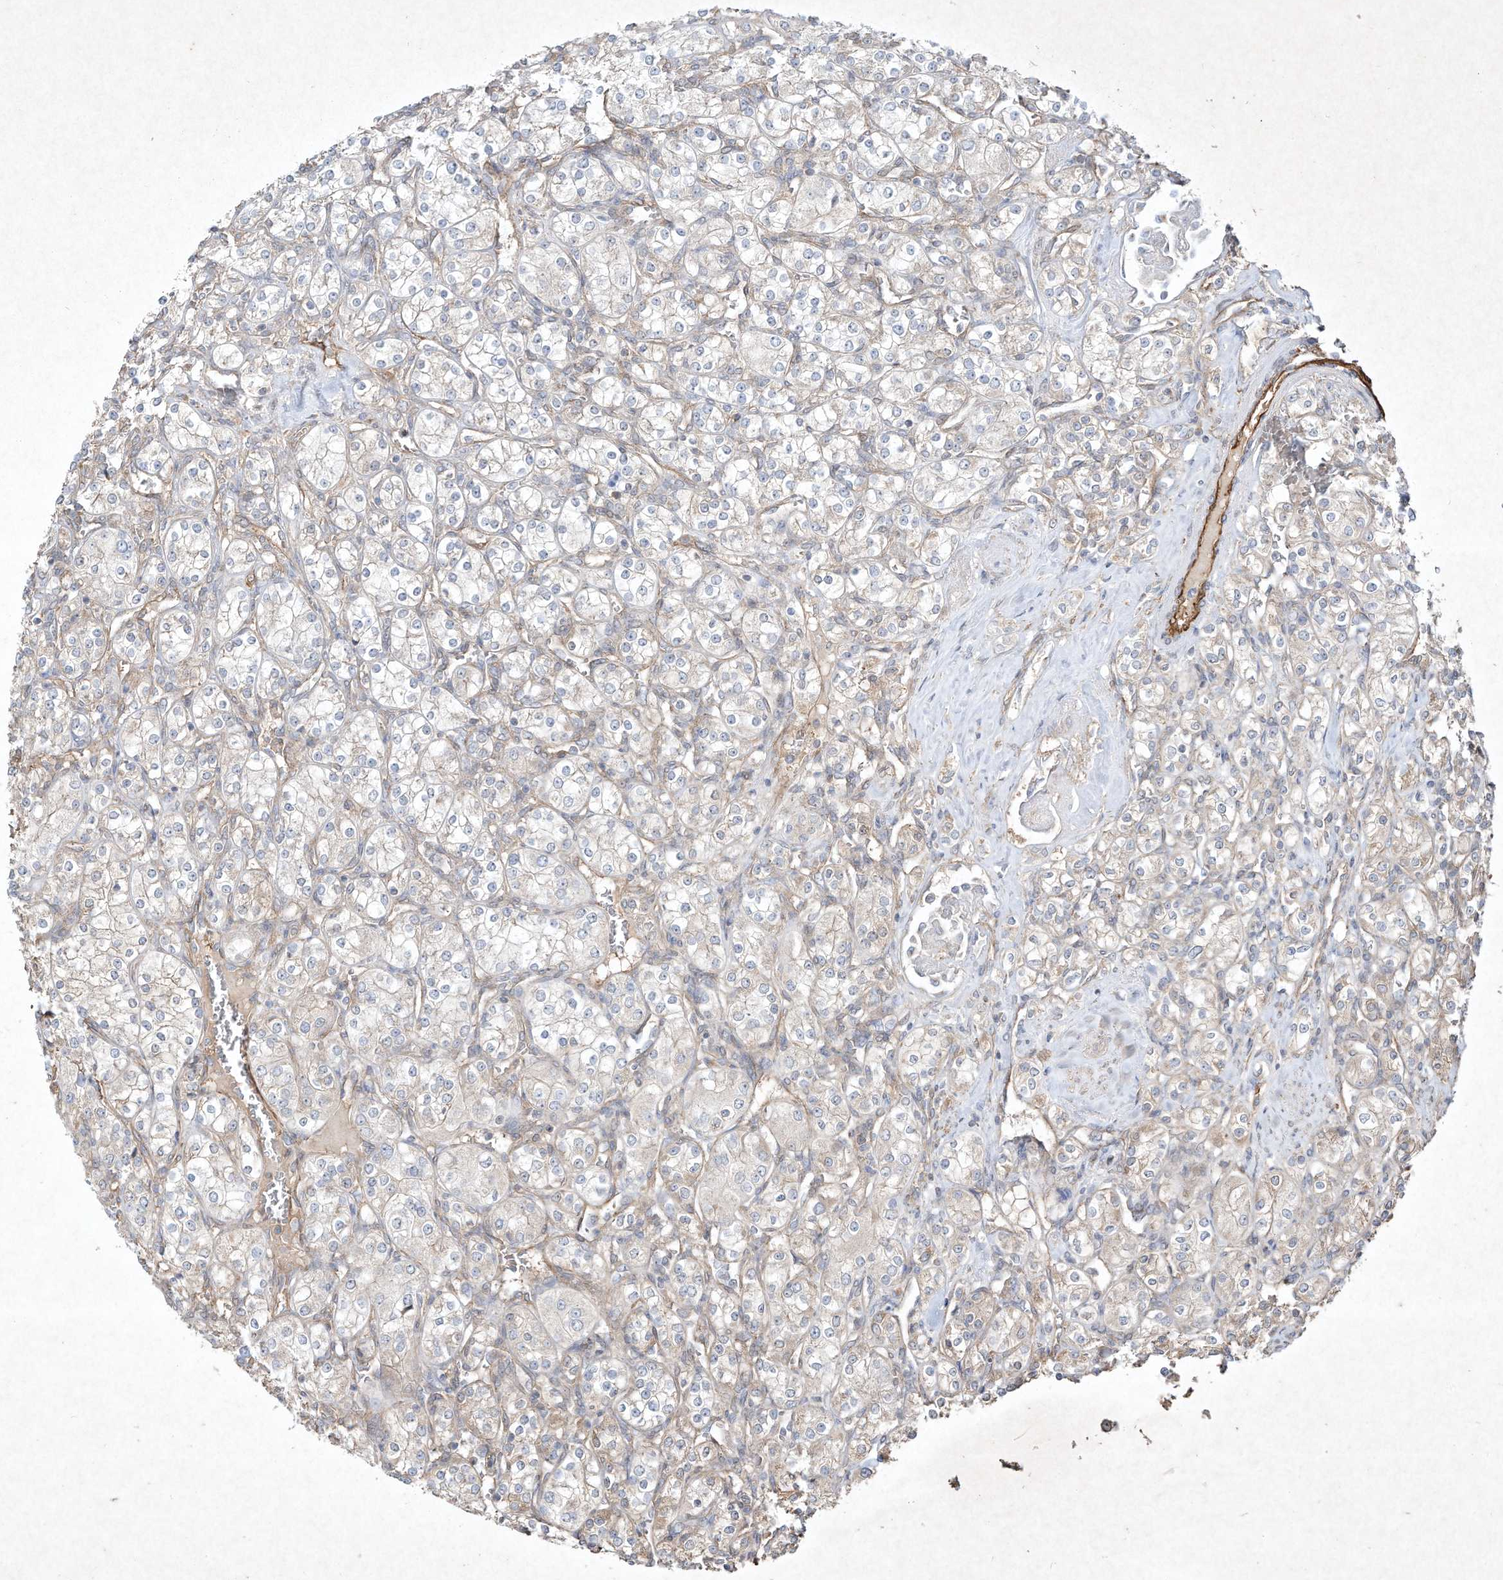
{"staining": {"intensity": "negative", "quantity": "none", "location": "none"}, "tissue": "renal cancer", "cell_type": "Tumor cells", "image_type": "cancer", "snomed": [{"axis": "morphology", "description": "Adenocarcinoma, NOS"}, {"axis": "topography", "description": "Kidney"}], "caption": "High magnification brightfield microscopy of renal cancer stained with DAB (3,3'-diaminobenzidine) (brown) and counterstained with hematoxylin (blue): tumor cells show no significant staining.", "gene": "HTR5A", "patient": {"sex": "male", "age": 77}}